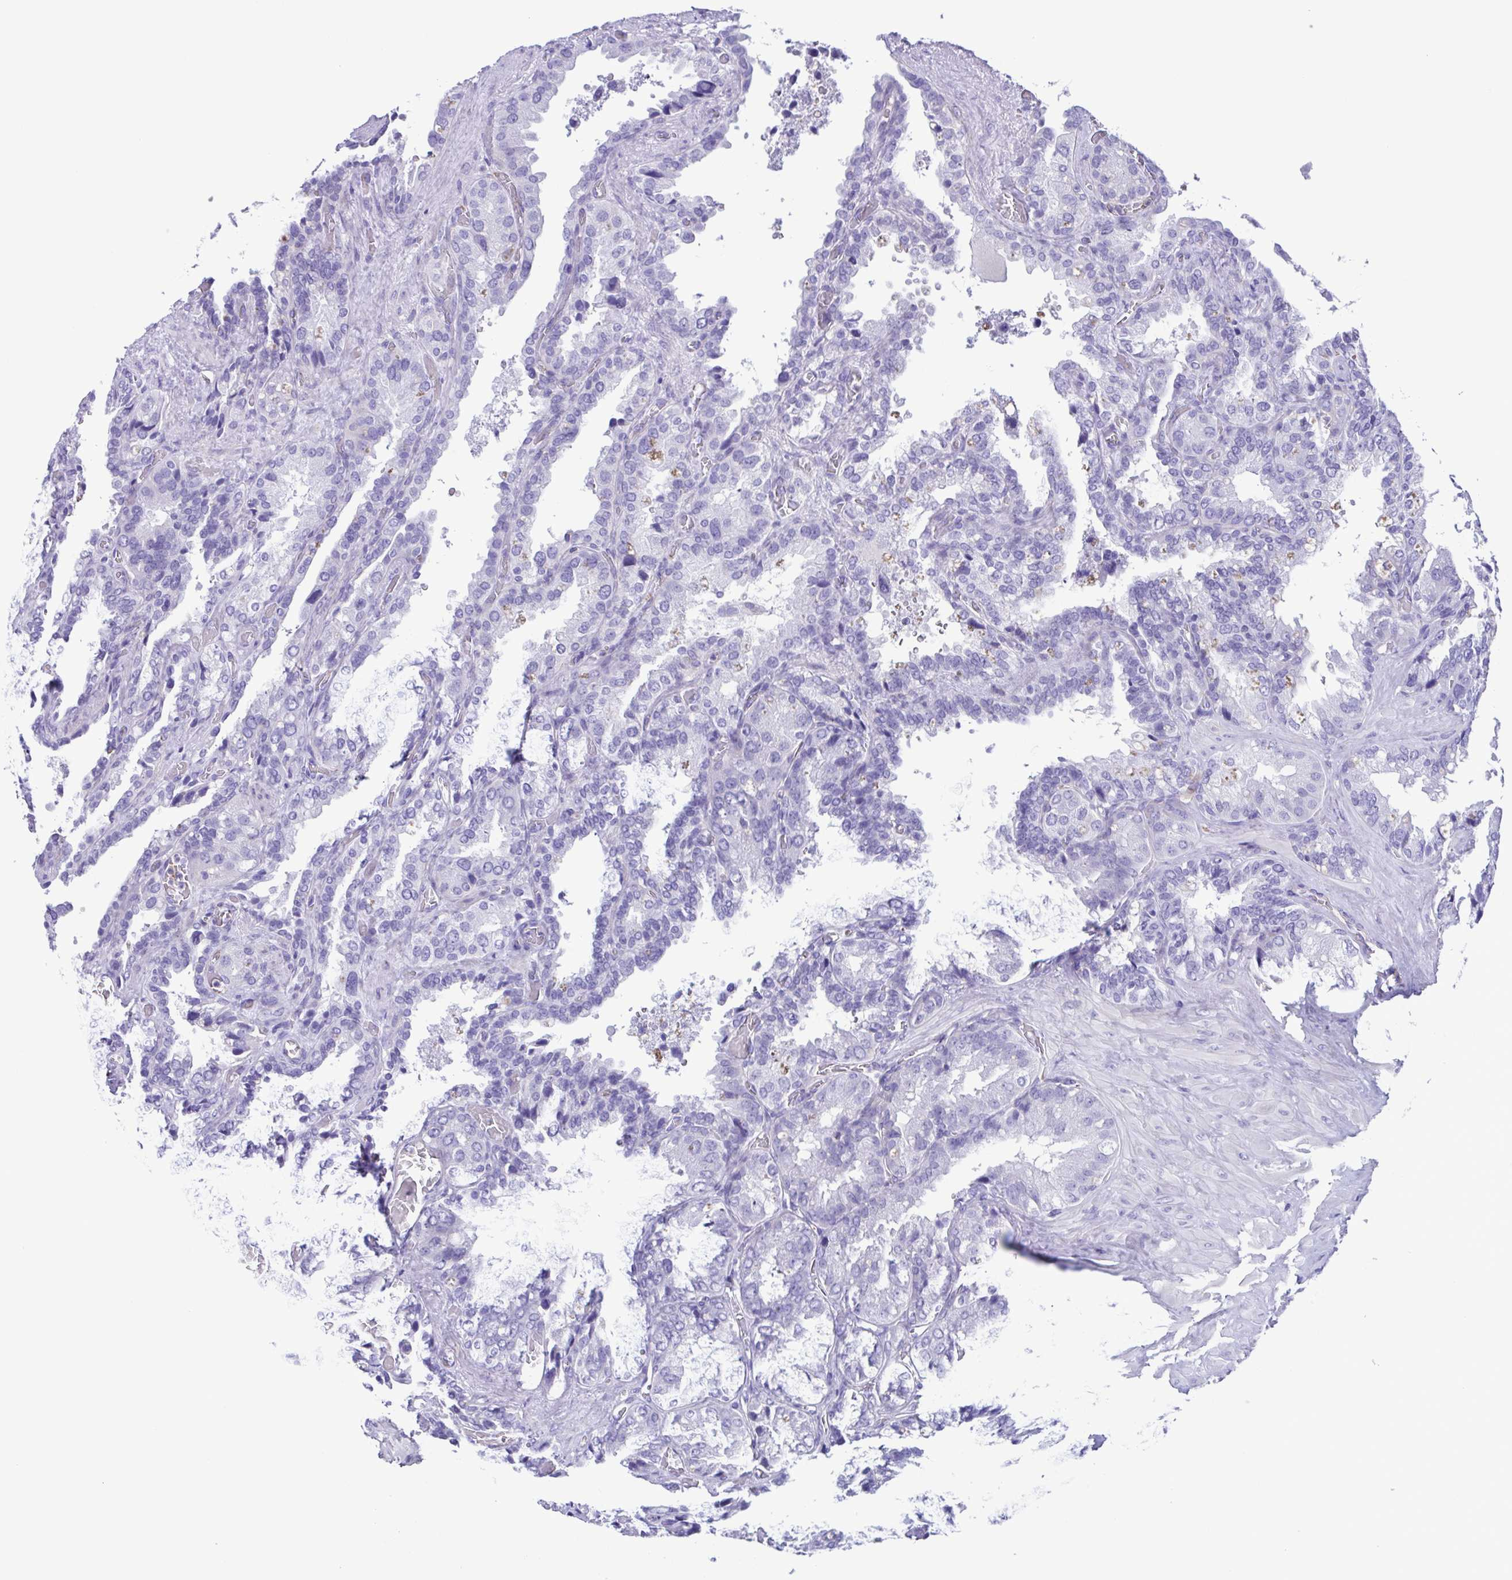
{"staining": {"intensity": "negative", "quantity": "none", "location": "none"}, "tissue": "seminal vesicle", "cell_type": "Glandular cells", "image_type": "normal", "snomed": [{"axis": "morphology", "description": "Normal tissue, NOS"}, {"axis": "topography", "description": "Seminal veicle"}], "caption": "DAB immunohistochemical staining of normal human seminal vesicle shows no significant positivity in glandular cells.", "gene": "CYP11B1", "patient": {"sex": "male", "age": 60}}